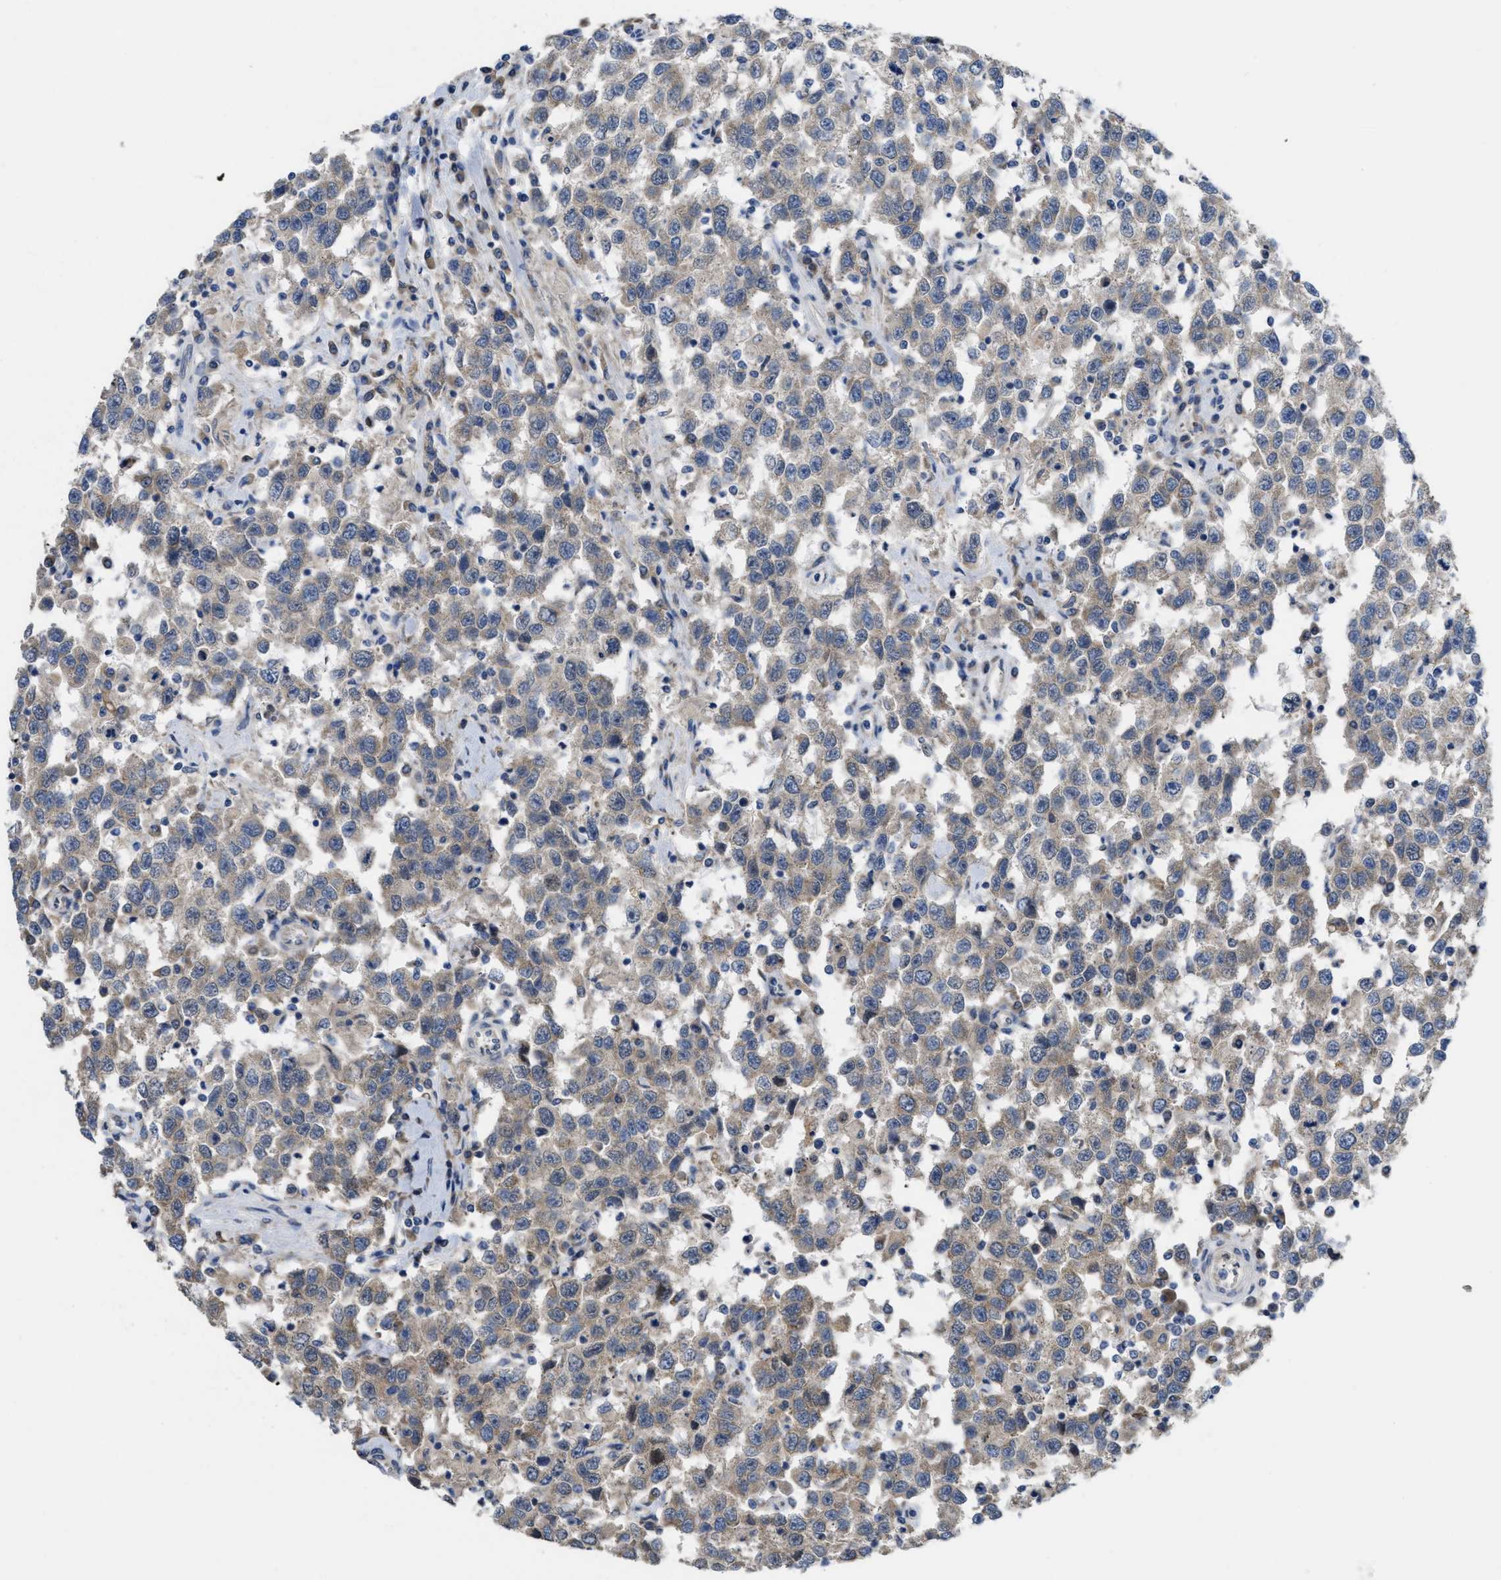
{"staining": {"intensity": "weak", "quantity": ">75%", "location": "cytoplasmic/membranous"}, "tissue": "testis cancer", "cell_type": "Tumor cells", "image_type": "cancer", "snomed": [{"axis": "morphology", "description": "Seminoma, NOS"}, {"axis": "topography", "description": "Testis"}], "caption": "A brown stain highlights weak cytoplasmic/membranous positivity of a protein in human testis cancer (seminoma) tumor cells. (DAB = brown stain, brightfield microscopy at high magnification).", "gene": "CDPF1", "patient": {"sex": "male", "age": 41}}